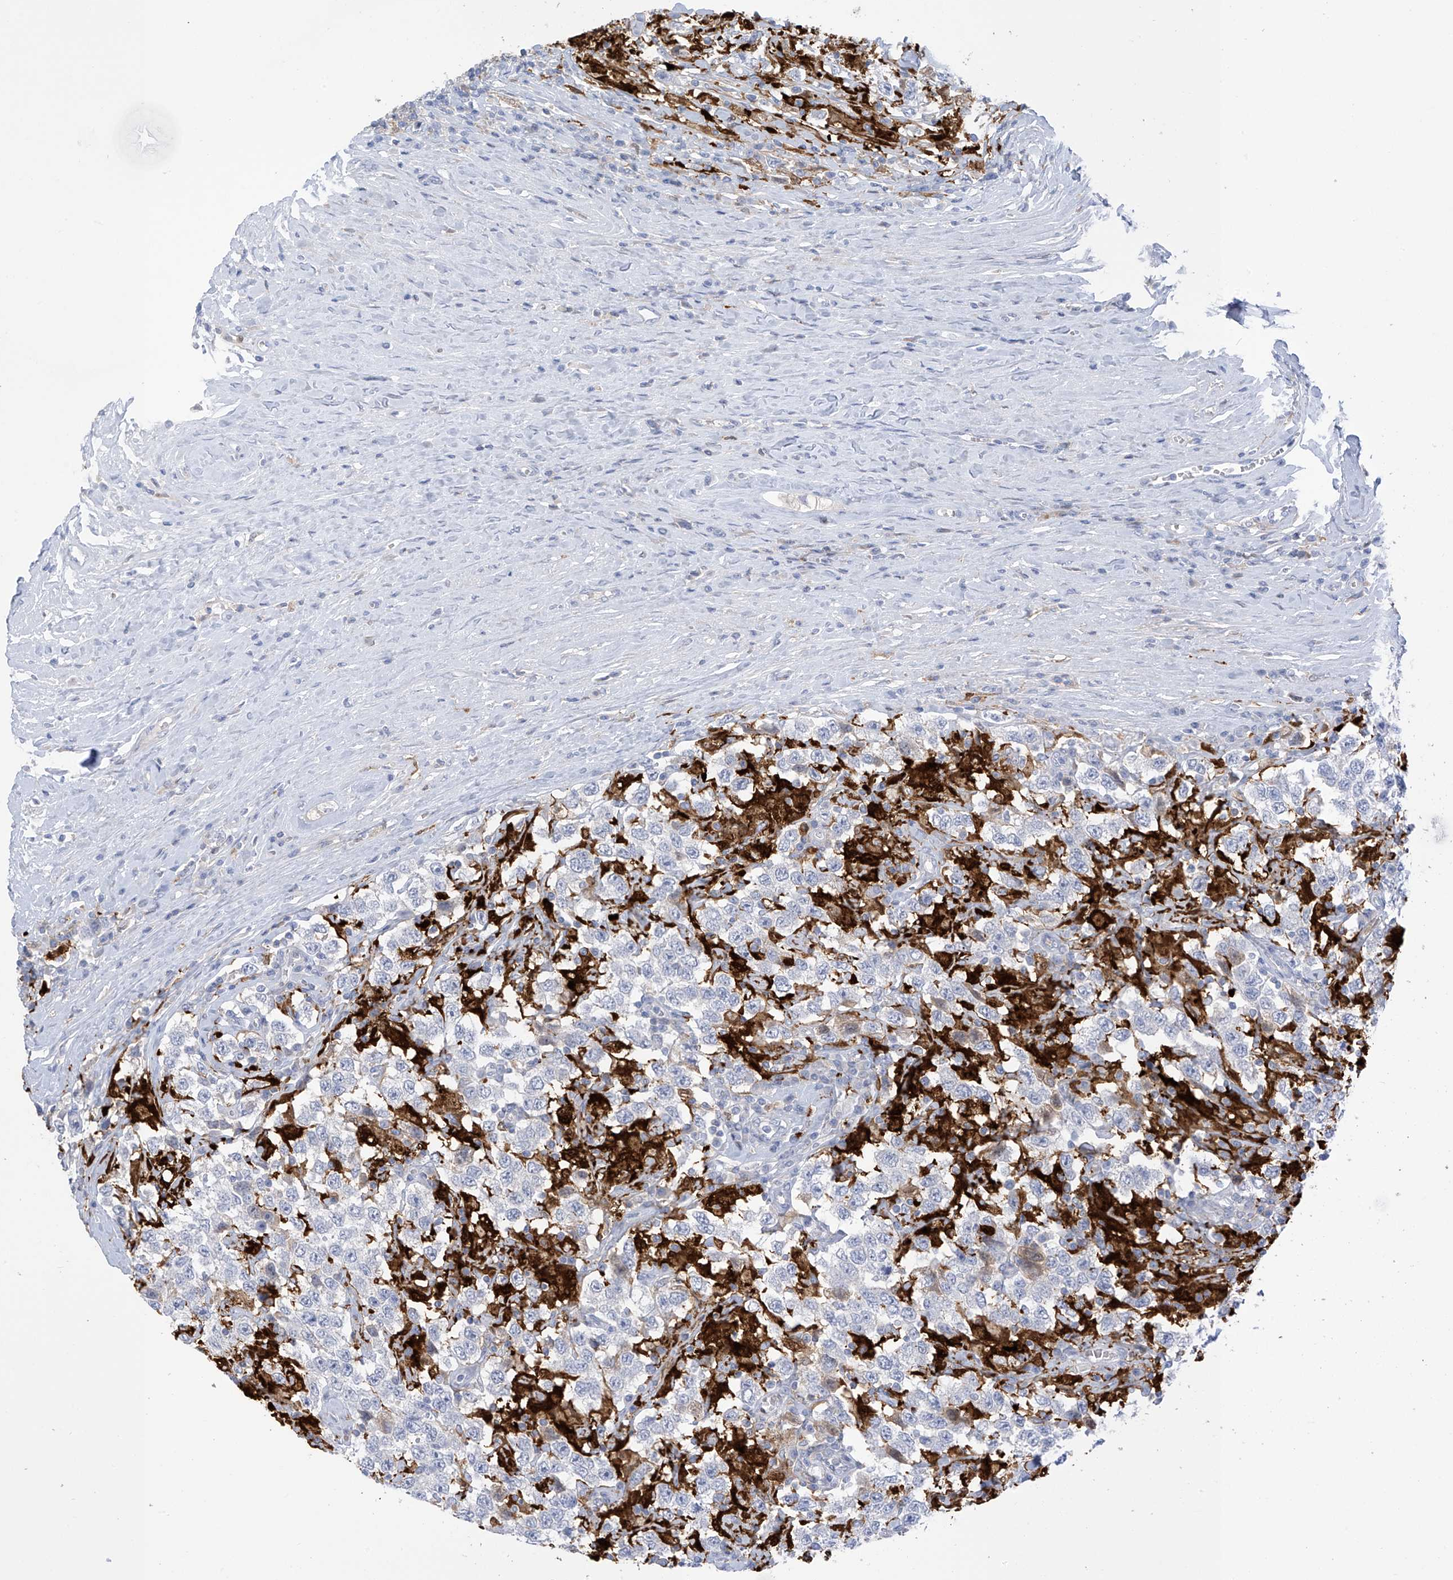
{"staining": {"intensity": "negative", "quantity": "none", "location": "none"}, "tissue": "testis cancer", "cell_type": "Tumor cells", "image_type": "cancer", "snomed": [{"axis": "morphology", "description": "Seminoma, NOS"}, {"axis": "topography", "description": "Testis"}], "caption": "This is a image of immunohistochemistry staining of testis seminoma, which shows no staining in tumor cells.", "gene": "TRMT2B", "patient": {"sex": "male", "age": 41}}